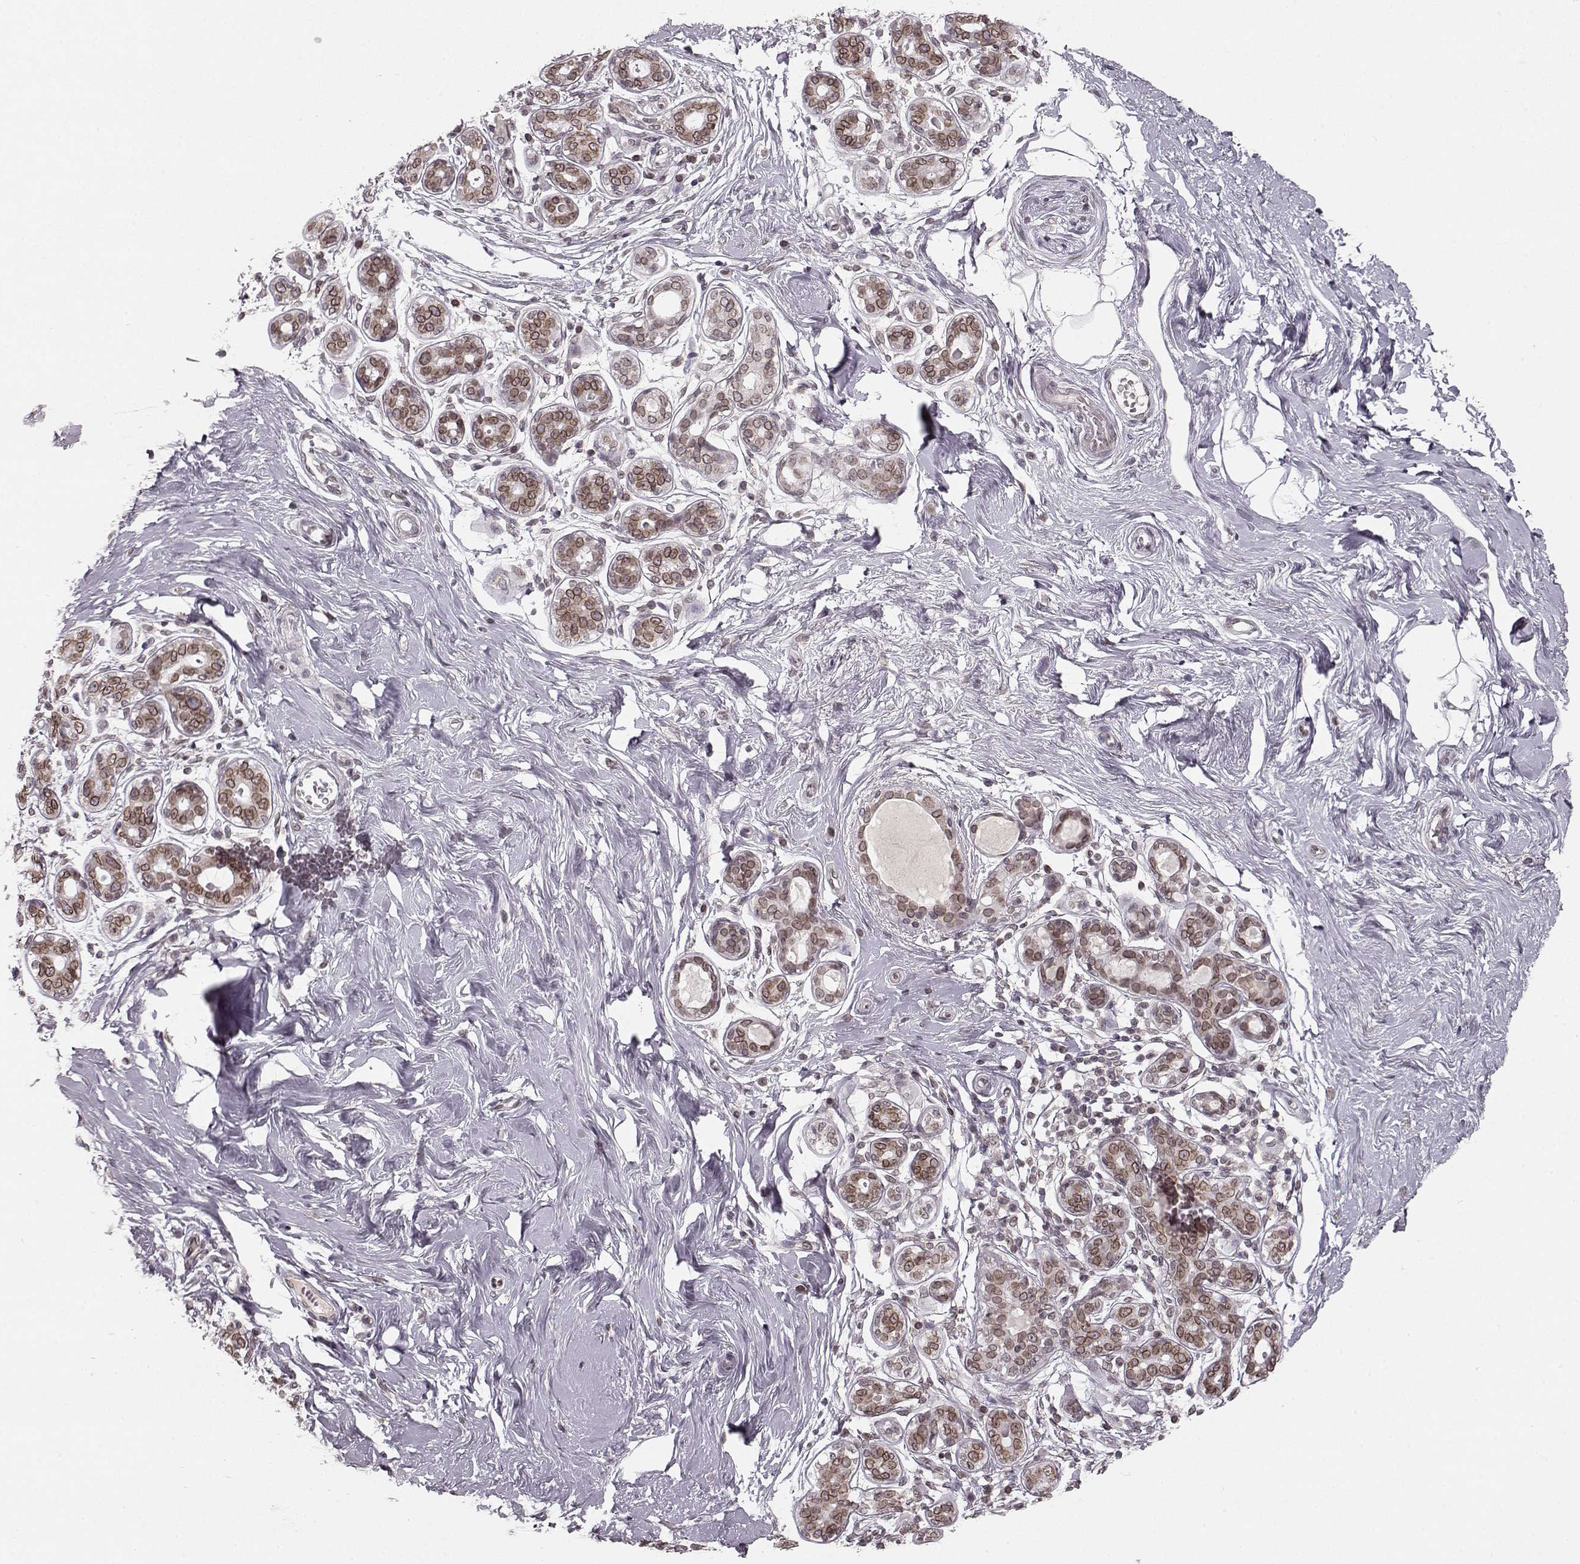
{"staining": {"intensity": "negative", "quantity": "none", "location": "none"}, "tissue": "breast", "cell_type": "Adipocytes", "image_type": "normal", "snomed": [{"axis": "morphology", "description": "Normal tissue, NOS"}, {"axis": "topography", "description": "Skin"}, {"axis": "topography", "description": "Breast"}], "caption": "Immunohistochemistry (IHC) image of benign breast: human breast stained with DAB displays no significant protein positivity in adipocytes.", "gene": "DCAF12", "patient": {"sex": "female", "age": 43}}